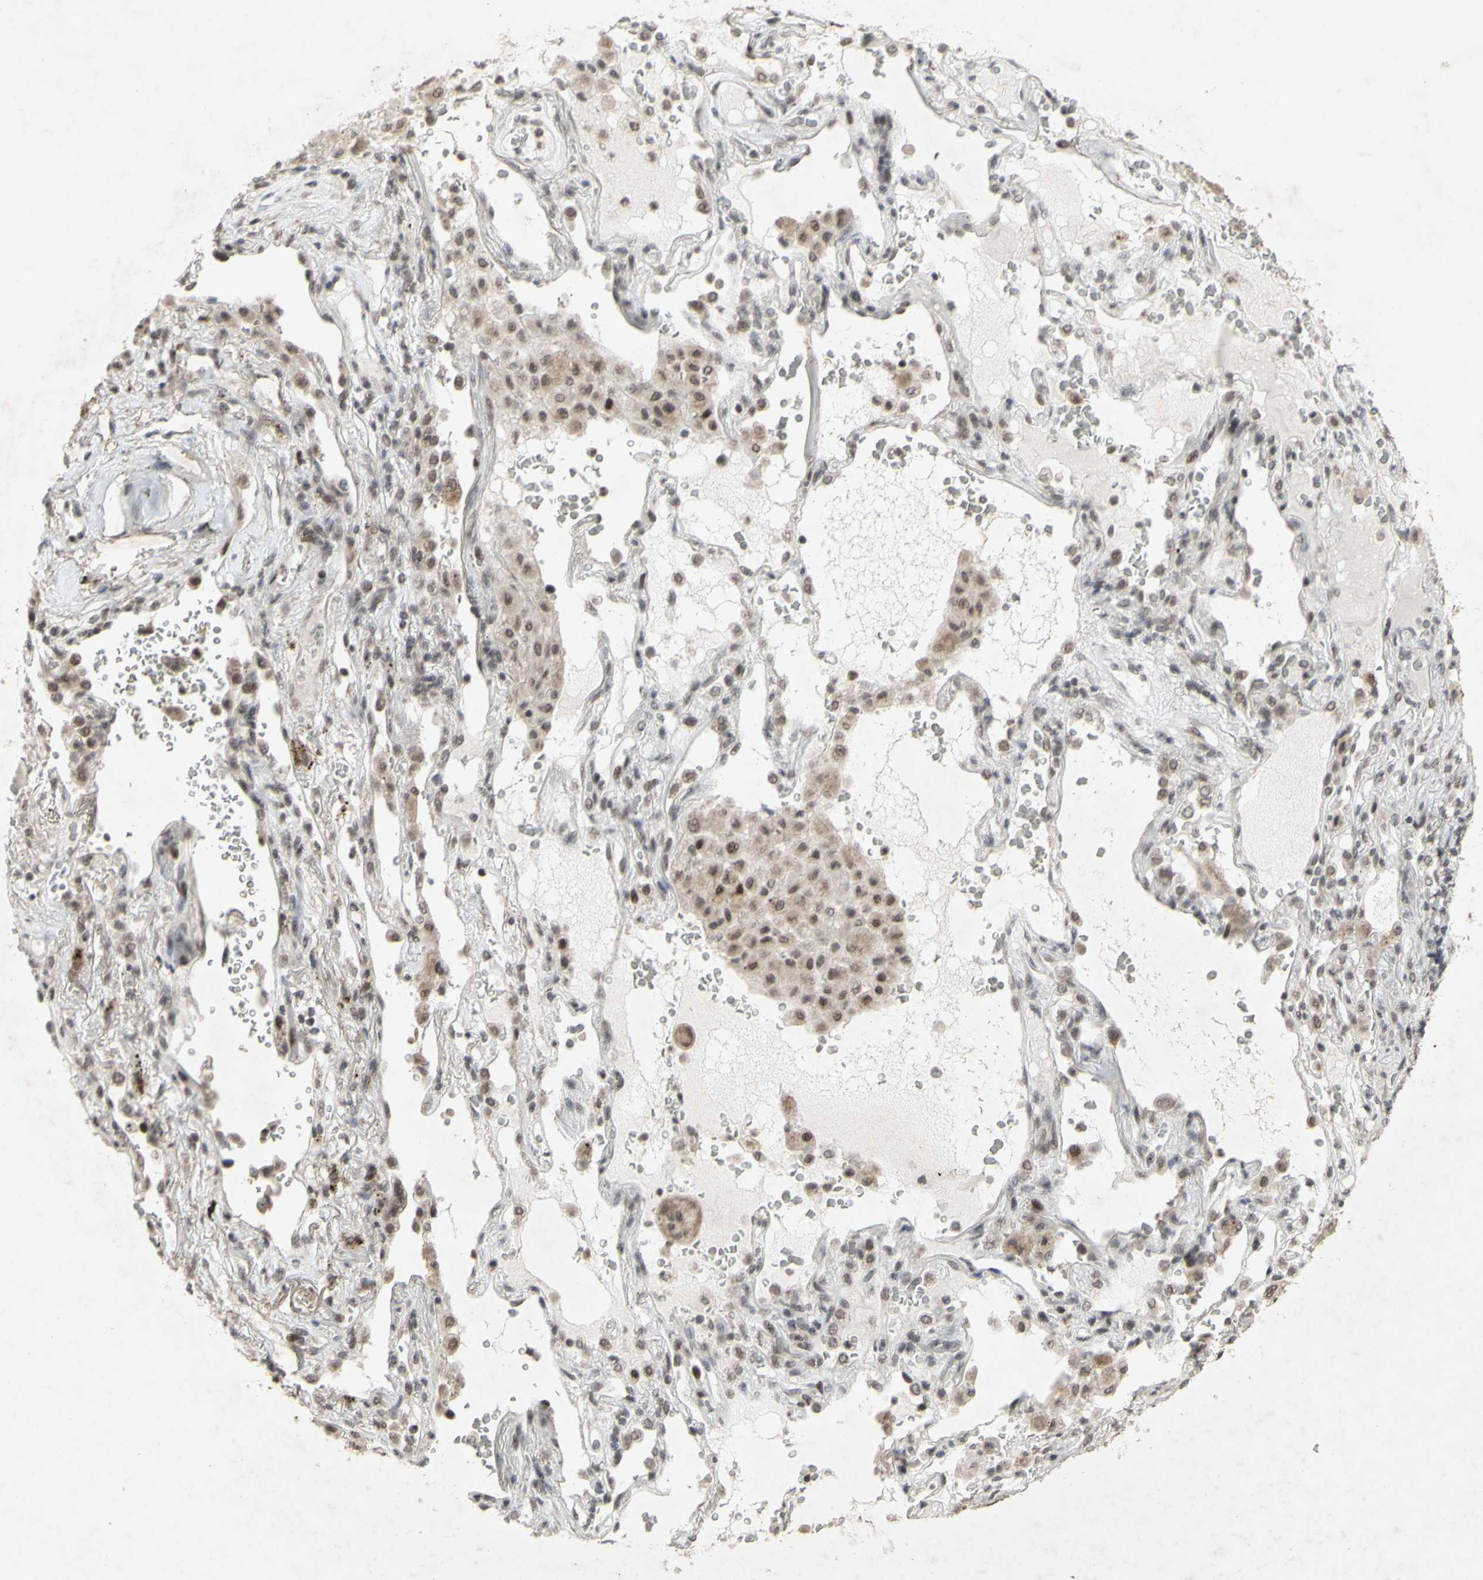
{"staining": {"intensity": "moderate", "quantity": "25%-75%", "location": "cytoplasmic/membranous,nuclear"}, "tissue": "lung cancer", "cell_type": "Tumor cells", "image_type": "cancer", "snomed": [{"axis": "morphology", "description": "Squamous cell carcinoma, NOS"}, {"axis": "topography", "description": "Lung"}], "caption": "This photomicrograph displays immunohistochemistry staining of human lung squamous cell carcinoma, with medium moderate cytoplasmic/membranous and nuclear positivity in about 25%-75% of tumor cells.", "gene": "CENPB", "patient": {"sex": "male", "age": 57}}